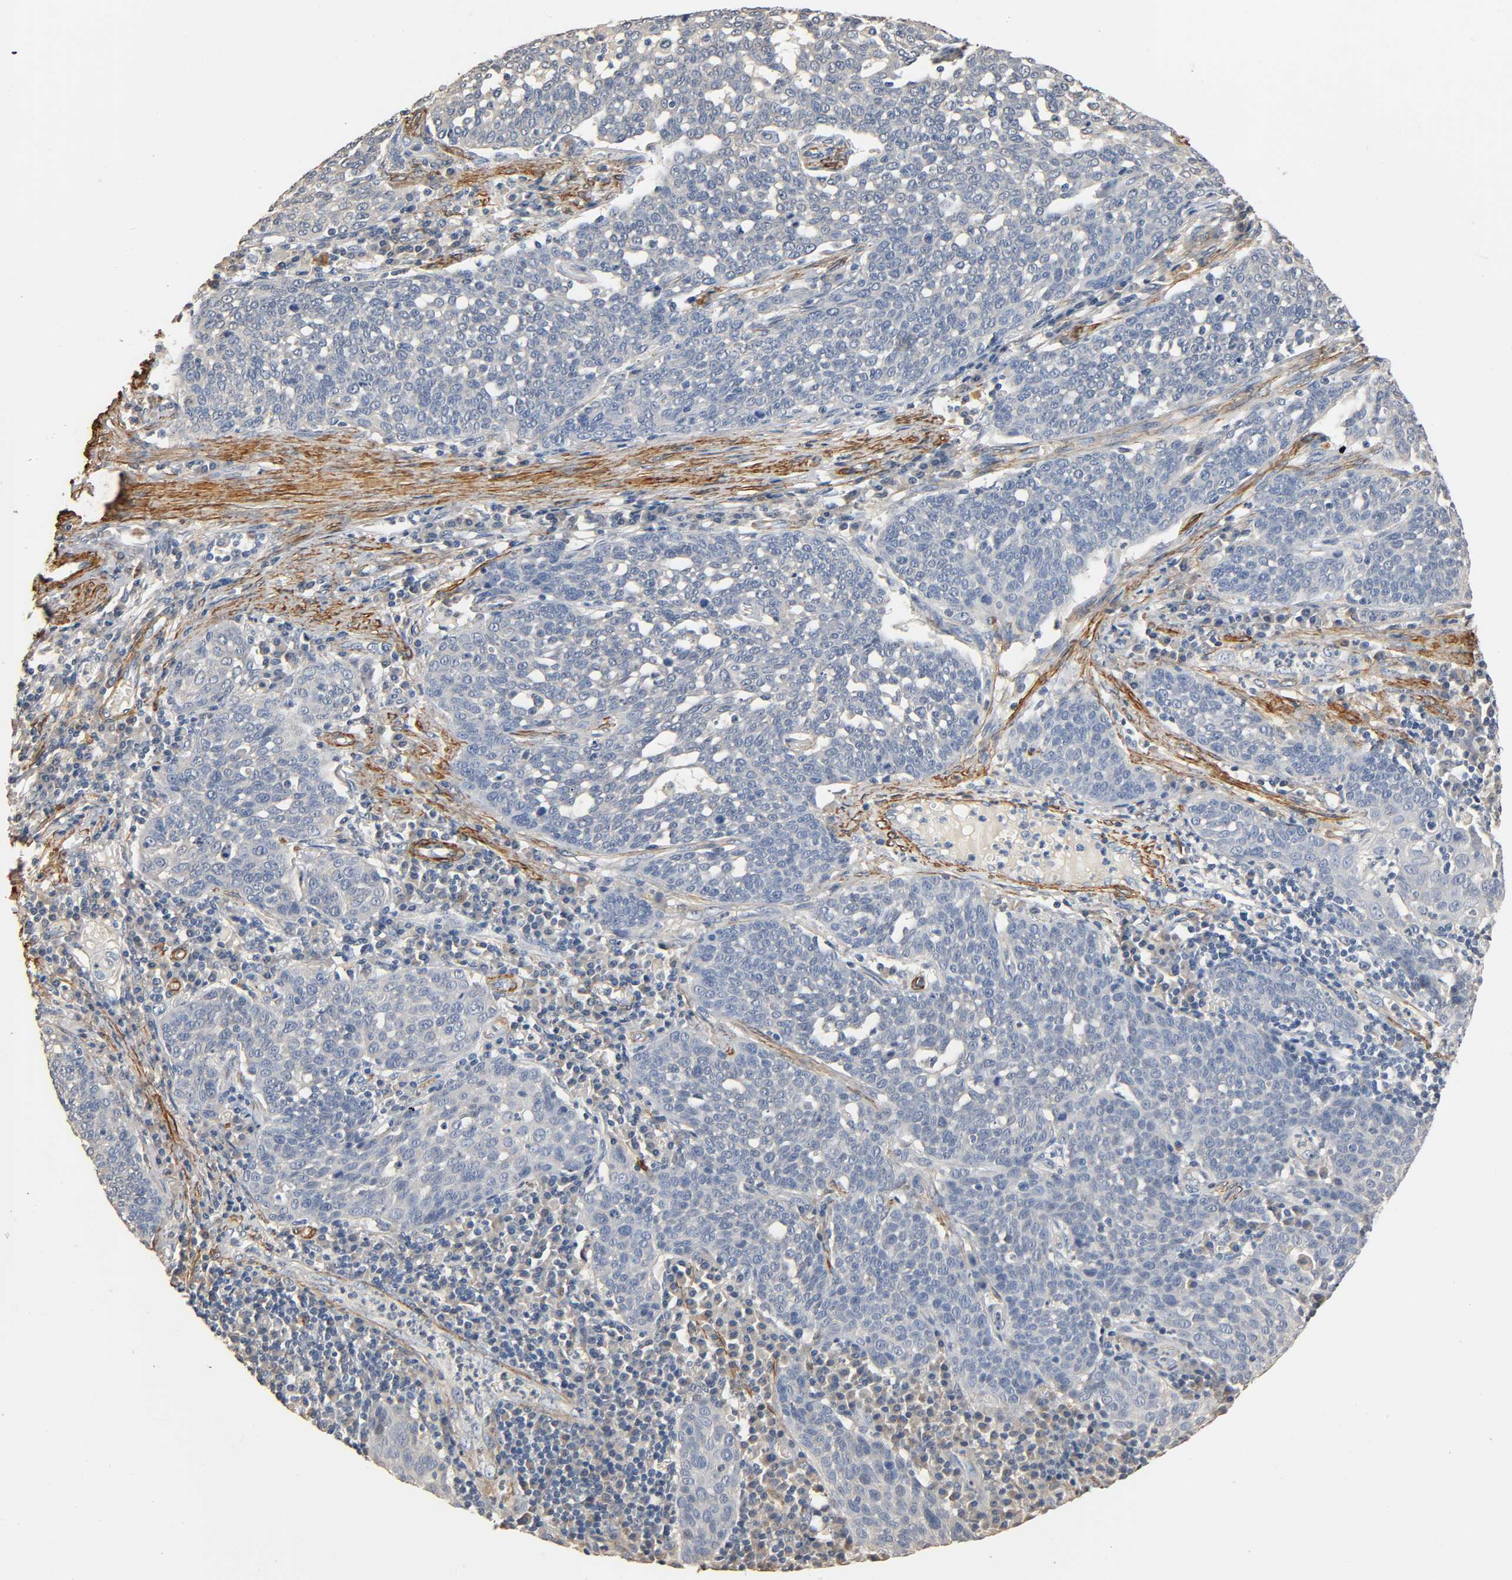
{"staining": {"intensity": "weak", "quantity": "<25%", "location": "cytoplasmic/membranous"}, "tissue": "cervical cancer", "cell_type": "Tumor cells", "image_type": "cancer", "snomed": [{"axis": "morphology", "description": "Squamous cell carcinoma, NOS"}, {"axis": "topography", "description": "Cervix"}], "caption": "Immunohistochemistry photomicrograph of human cervical cancer stained for a protein (brown), which reveals no staining in tumor cells.", "gene": "GSTA3", "patient": {"sex": "female", "age": 34}}